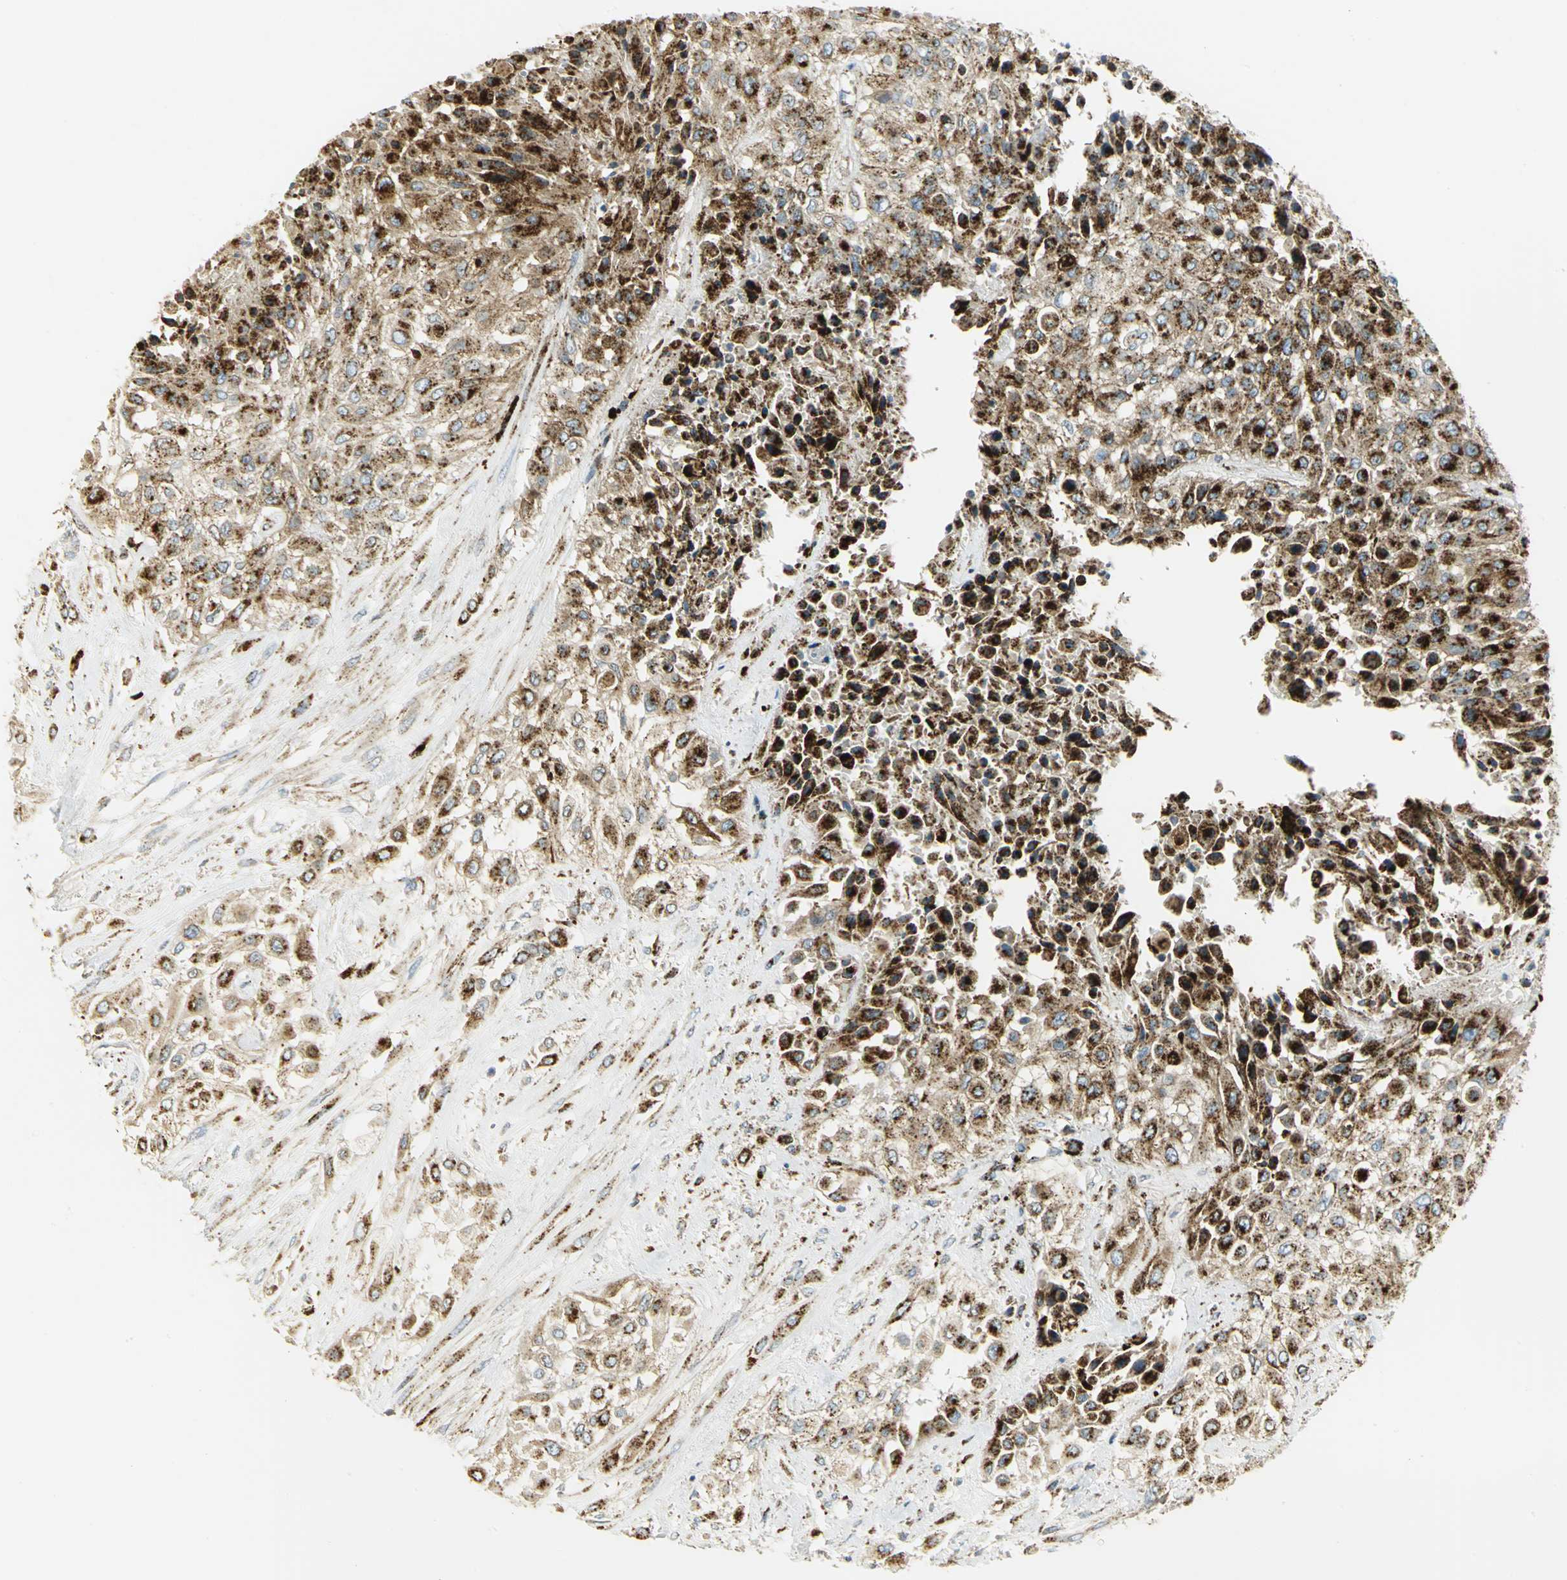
{"staining": {"intensity": "strong", "quantity": ">75%", "location": "cytoplasmic/membranous"}, "tissue": "urothelial cancer", "cell_type": "Tumor cells", "image_type": "cancer", "snomed": [{"axis": "morphology", "description": "Urothelial carcinoma, High grade"}, {"axis": "topography", "description": "Urinary bladder"}], "caption": "Urothelial cancer tissue shows strong cytoplasmic/membranous positivity in about >75% of tumor cells, visualized by immunohistochemistry. Immunohistochemistry (ihc) stains the protein of interest in brown and the nuclei are stained blue.", "gene": "ARSA", "patient": {"sex": "male", "age": 57}}